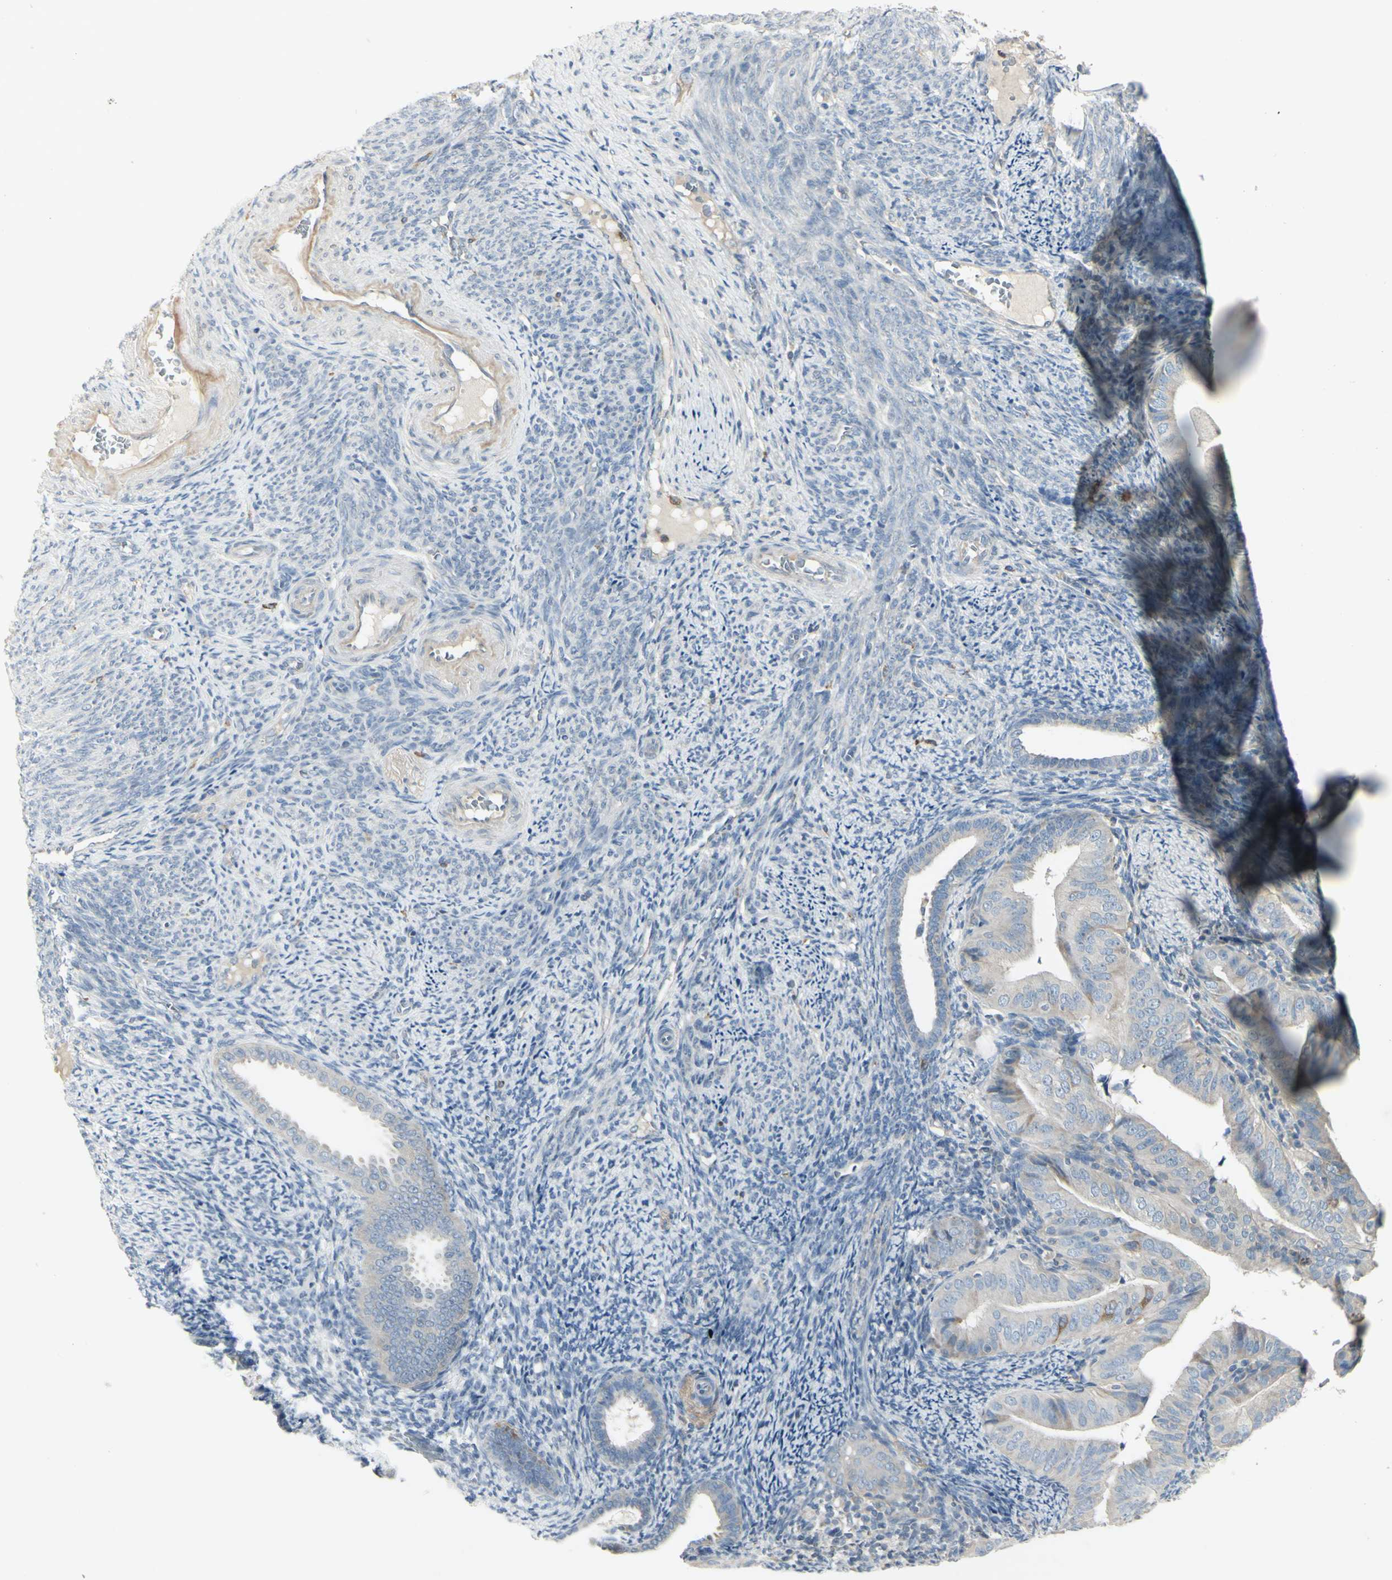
{"staining": {"intensity": "moderate", "quantity": "<25%", "location": "cytoplasmic/membranous"}, "tissue": "endometrial cancer", "cell_type": "Tumor cells", "image_type": "cancer", "snomed": [{"axis": "morphology", "description": "Adenocarcinoma, NOS"}, {"axis": "topography", "description": "Endometrium"}], "caption": "Tumor cells show moderate cytoplasmic/membranous positivity in about <25% of cells in endometrial cancer. (Stains: DAB in brown, nuclei in blue, Microscopy: brightfield microscopy at high magnification).", "gene": "CCNB2", "patient": {"sex": "female", "age": 58}}